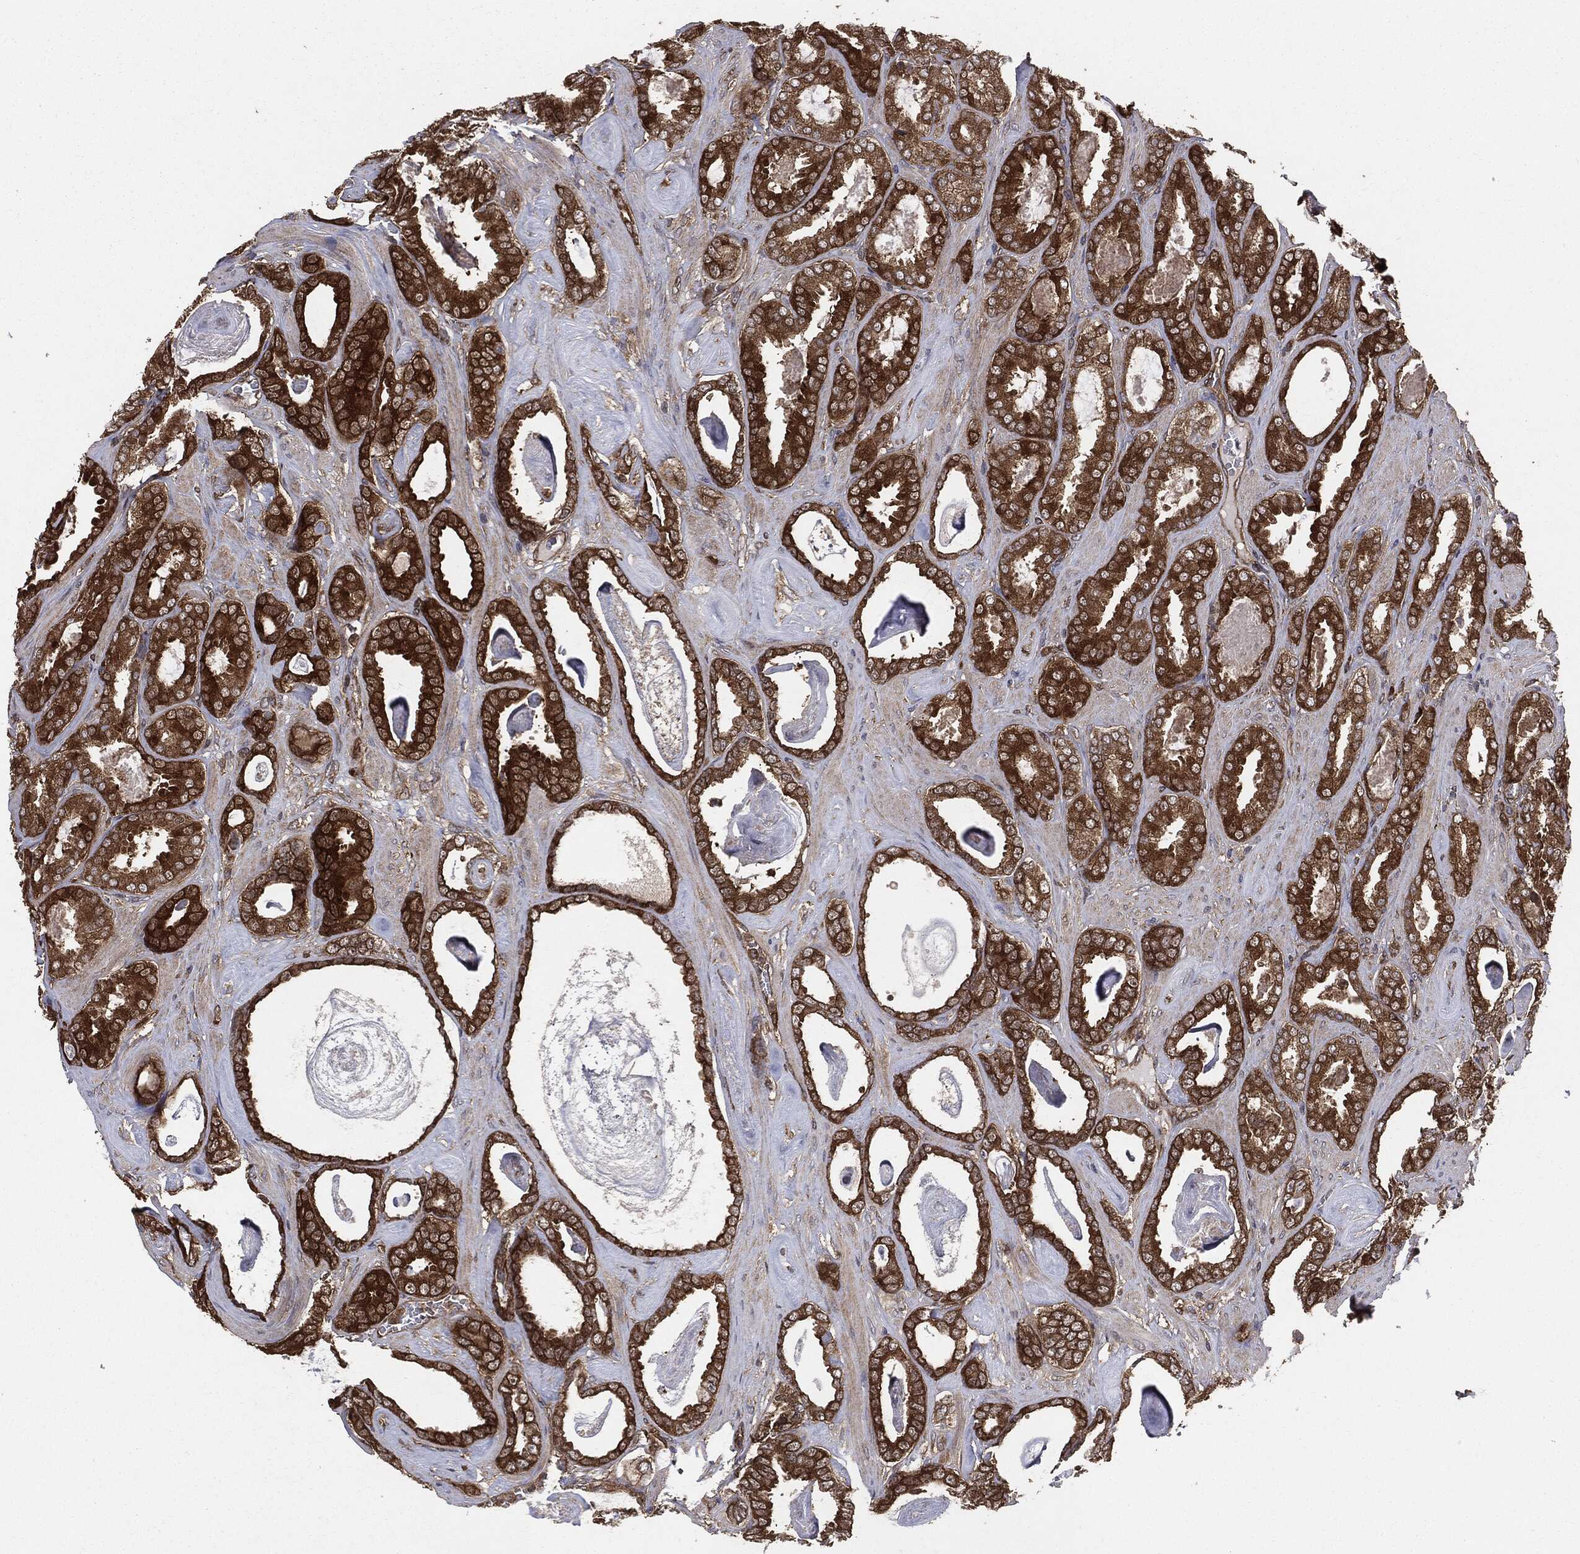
{"staining": {"intensity": "strong", "quantity": ">75%", "location": "cytoplasmic/membranous"}, "tissue": "prostate cancer", "cell_type": "Tumor cells", "image_type": "cancer", "snomed": [{"axis": "morphology", "description": "Adenocarcinoma, High grade"}, {"axis": "topography", "description": "Prostate"}], "caption": "Human prostate high-grade adenocarcinoma stained with a brown dye shows strong cytoplasmic/membranous positive positivity in about >75% of tumor cells.", "gene": "NME1", "patient": {"sex": "male", "age": 63}}